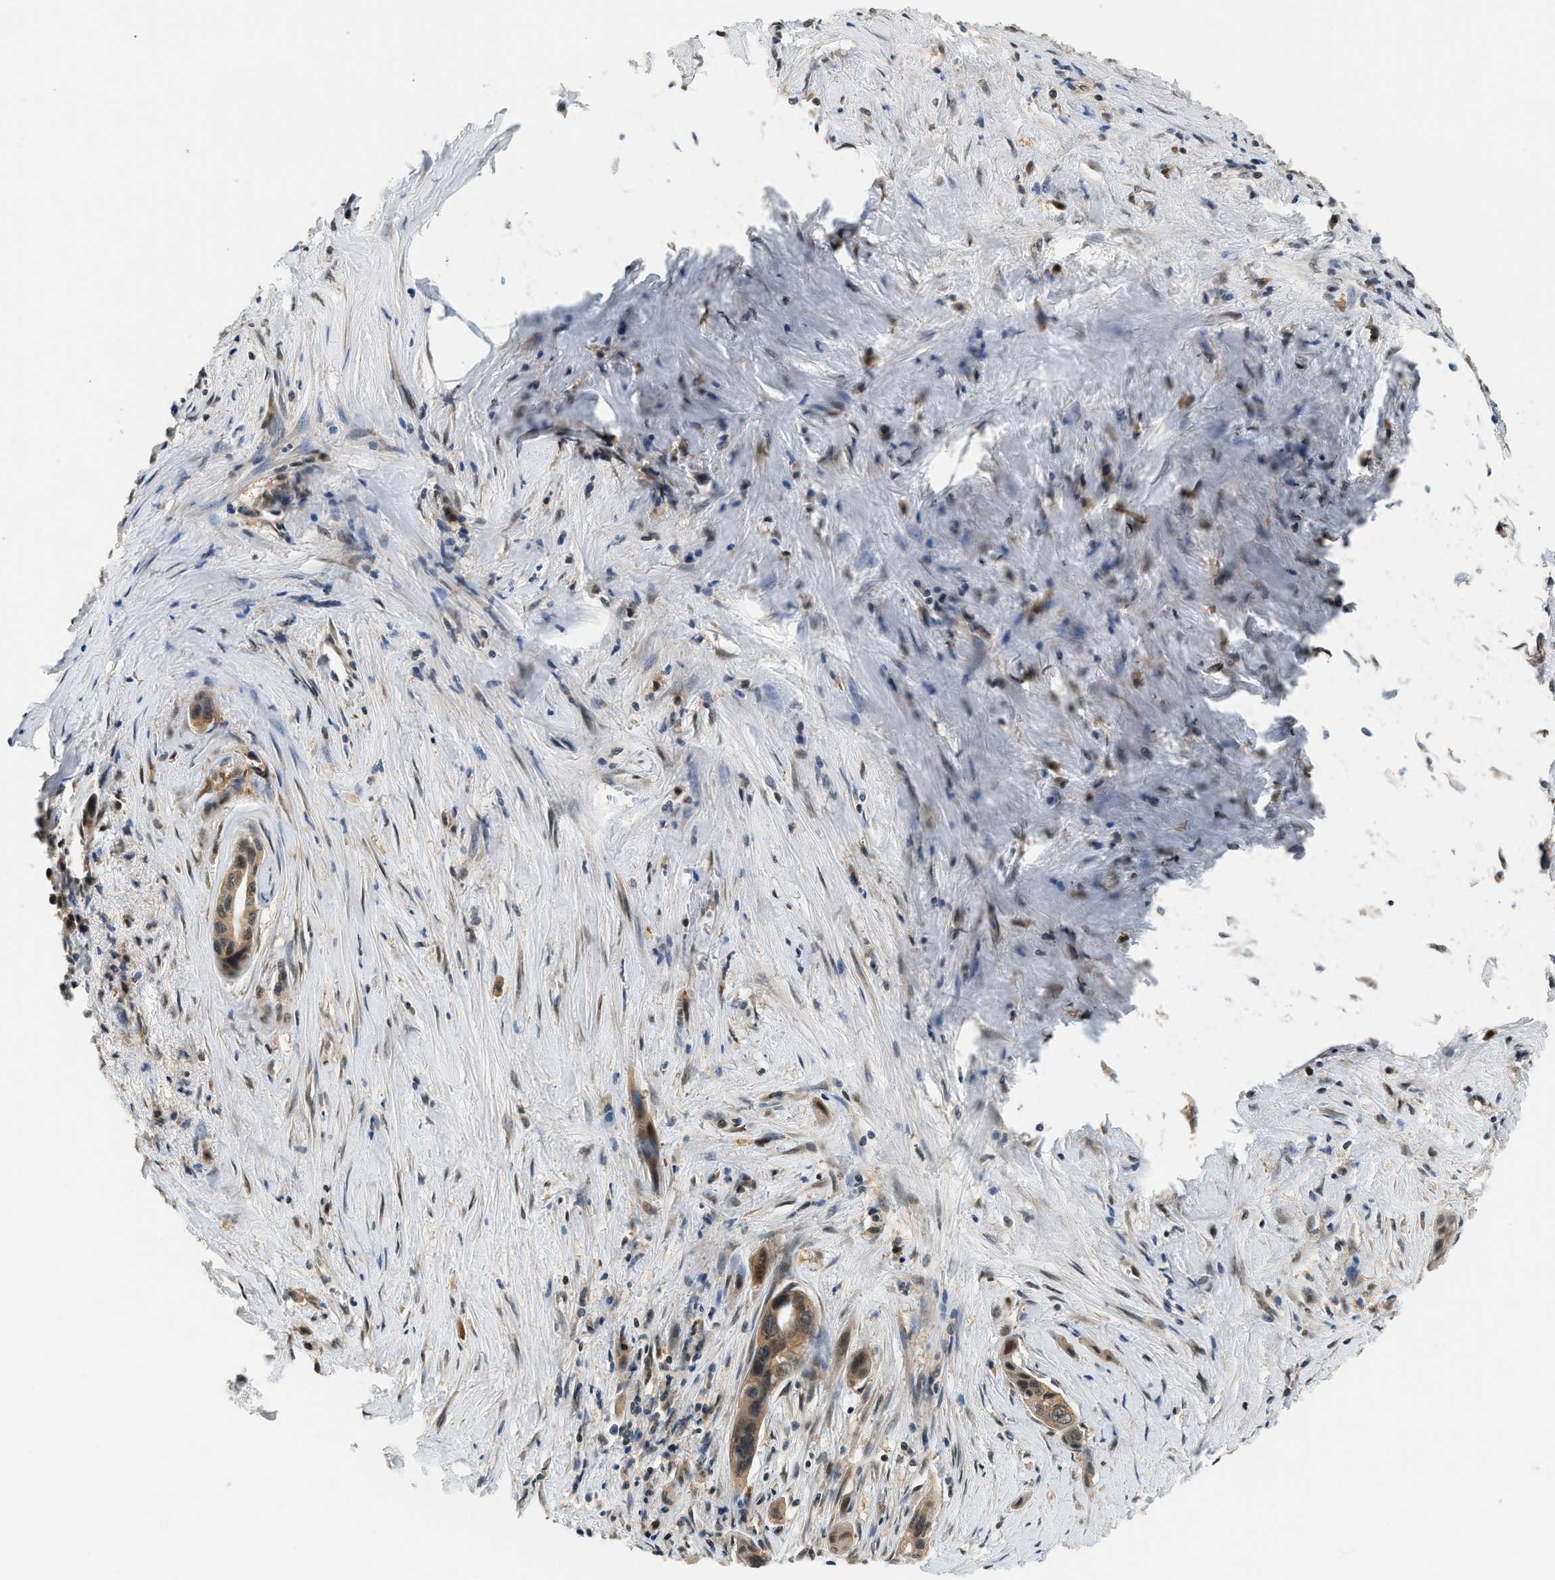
{"staining": {"intensity": "moderate", "quantity": ">75%", "location": "cytoplasmic/membranous"}, "tissue": "pancreatic cancer", "cell_type": "Tumor cells", "image_type": "cancer", "snomed": [{"axis": "morphology", "description": "Adenocarcinoma, NOS"}, {"axis": "topography", "description": "Pancreas"}], "caption": "Tumor cells demonstrate medium levels of moderate cytoplasmic/membranous staining in about >75% of cells in adenocarcinoma (pancreatic). The staining is performed using DAB brown chromogen to label protein expression. The nuclei are counter-stained blue using hematoxylin.", "gene": "PSMD3", "patient": {"sex": "male", "age": 73}}